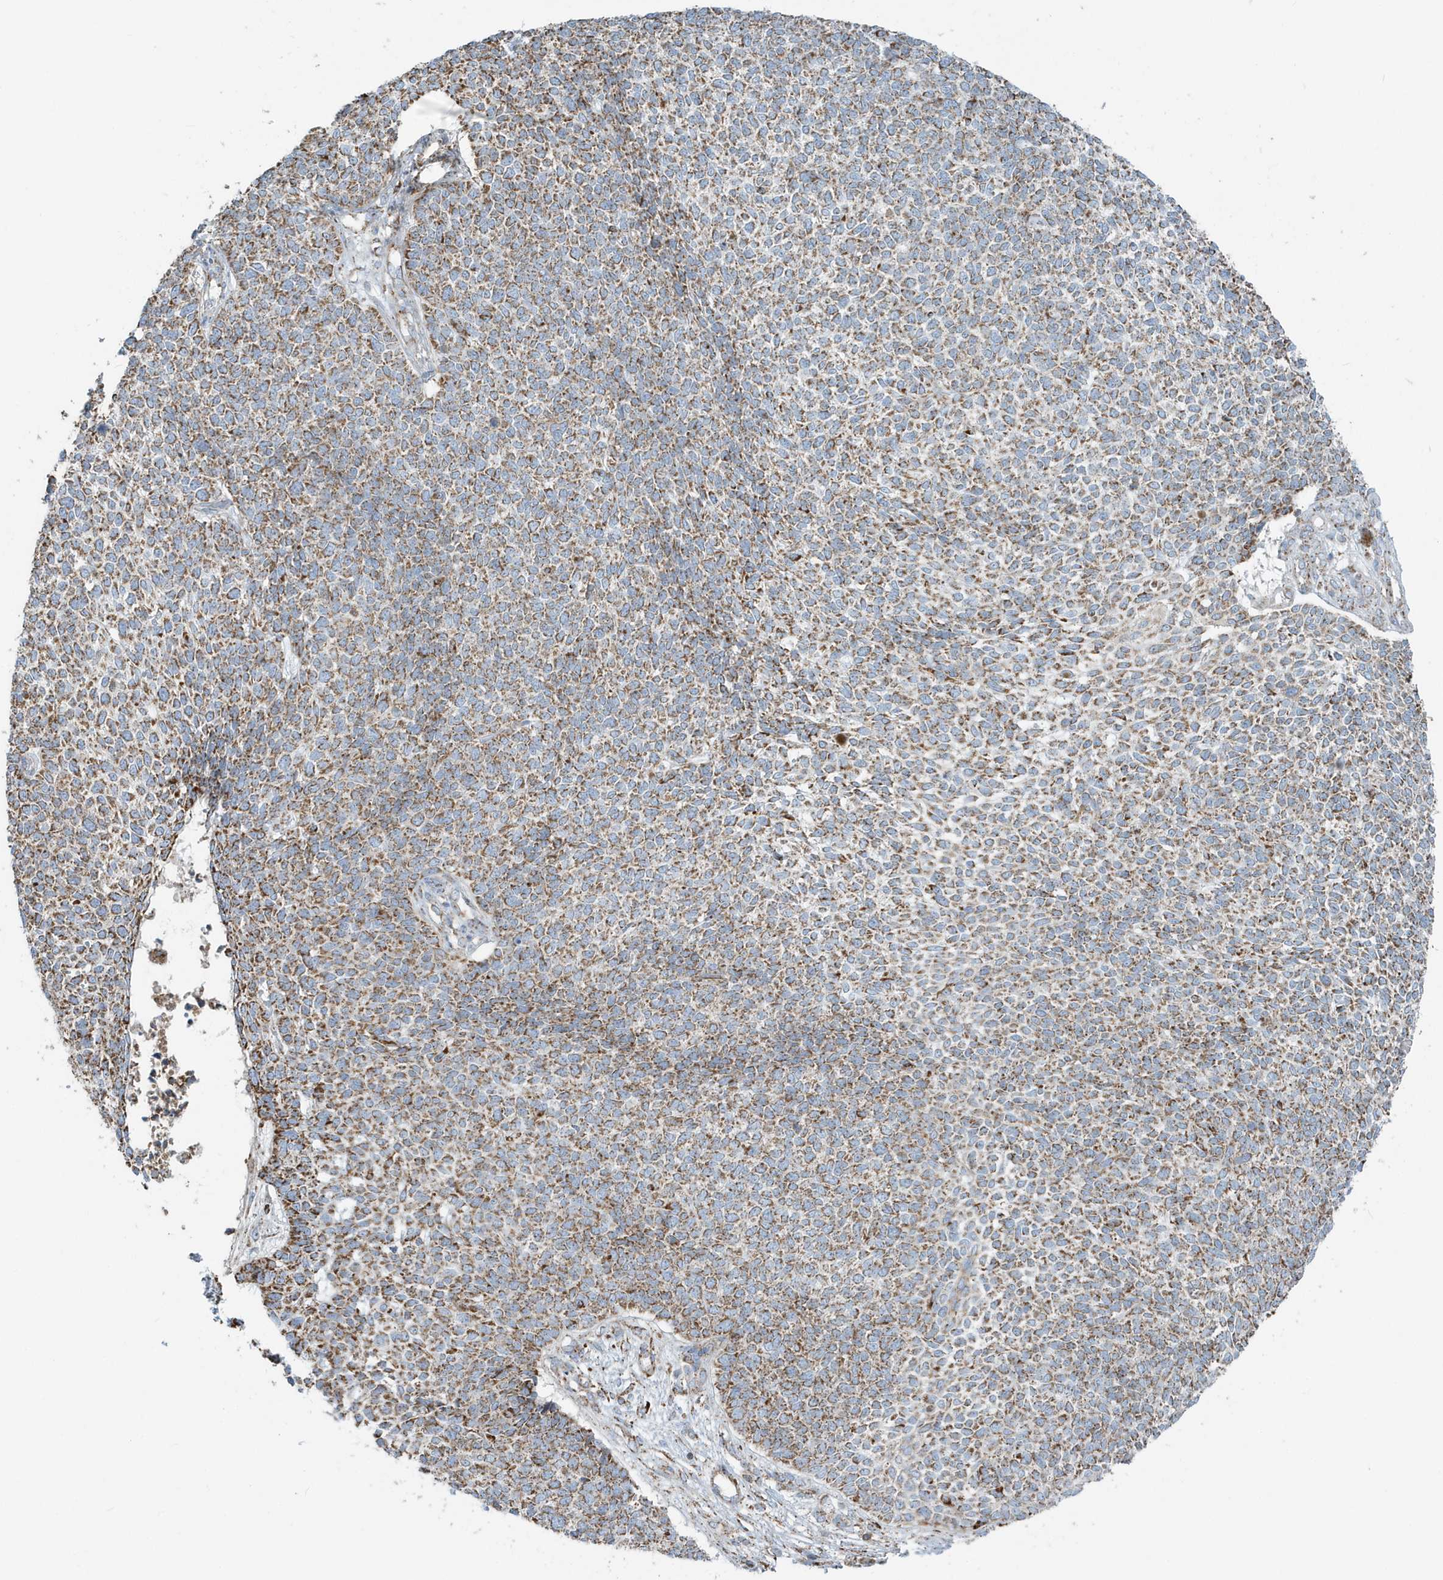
{"staining": {"intensity": "moderate", "quantity": ">75%", "location": "cytoplasmic/membranous"}, "tissue": "skin cancer", "cell_type": "Tumor cells", "image_type": "cancer", "snomed": [{"axis": "morphology", "description": "Basal cell carcinoma"}, {"axis": "topography", "description": "Skin"}], "caption": "Immunohistochemistry (IHC) micrograph of neoplastic tissue: skin cancer stained using IHC exhibits medium levels of moderate protein expression localized specifically in the cytoplasmic/membranous of tumor cells, appearing as a cytoplasmic/membranous brown color.", "gene": "RAB11FIP3", "patient": {"sex": "female", "age": 84}}